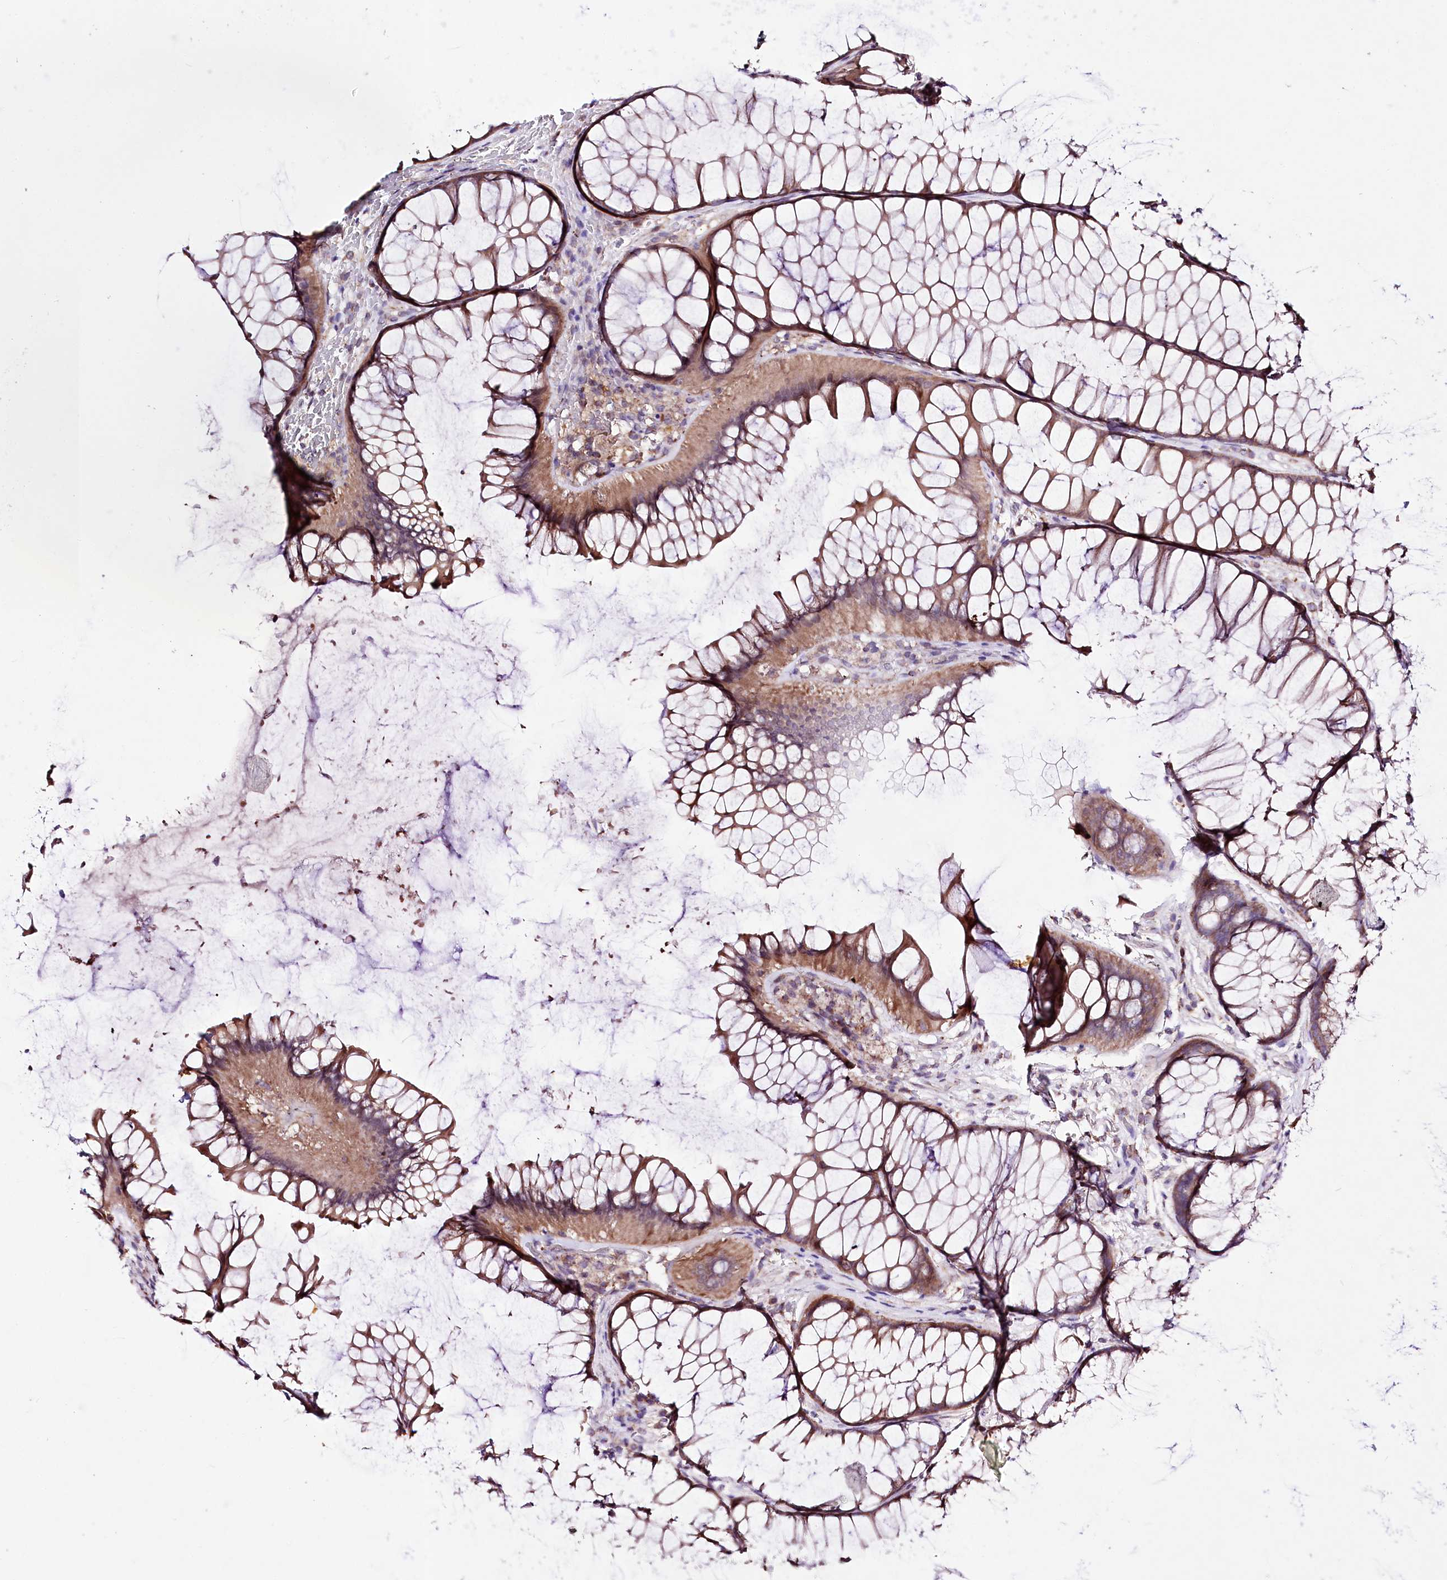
{"staining": {"intensity": "weak", "quantity": ">75%", "location": "cytoplasmic/membranous"}, "tissue": "colon", "cell_type": "Endothelial cells", "image_type": "normal", "snomed": [{"axis": "morphology", "description": "Normal tissue, NOS"}, {"axis": "topography", "description": "Colon"}], "caption": "High-magnification brightfield microscopy of unremarkable colon stained with DAB (brown) and counterstained with hematoxylin (blue). endothelial cells exhibit weak cytoplasmic/membranous positivity is identified in approximately>75% of cells.", "gene": "ATE1", "patient": {"sex": "female", "age": 82}}